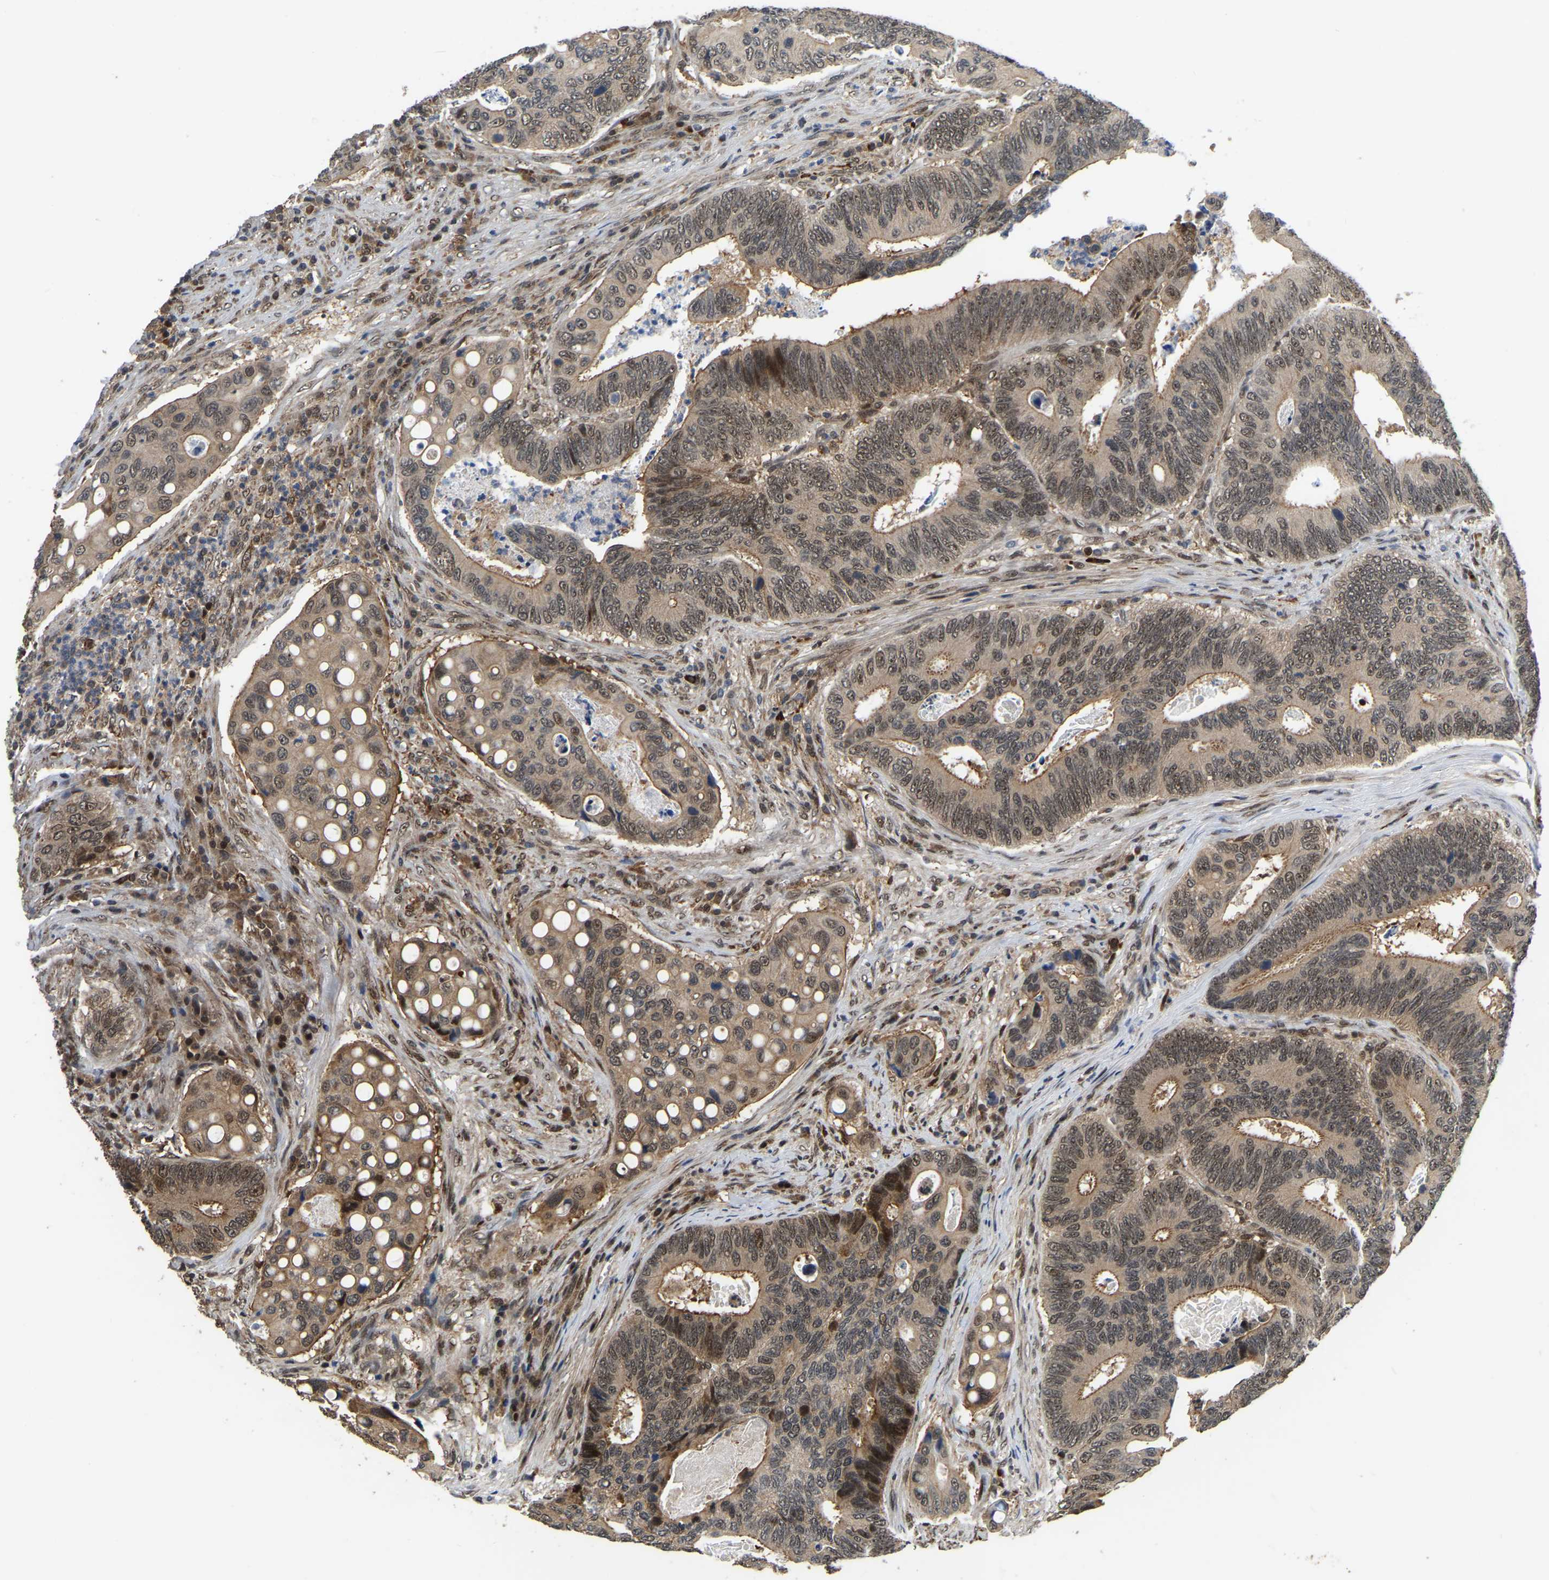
{"staining": {"intensity": "weak", "quantity": "25%-75%", "location": "cytoplasmic/membranous,nuclear"}, "tissue": "colorectal cancer", "cell_type": "Tumor cells", "image_type": "cancer", "snomed": [{"axis": "morphology", "description": "Inflammation, NOS"}, {"axis": "morphology", "description": "Adenocarcinoma, NOS"}, {"axis": "topography", "description": "Colon"}], "caption": "The photomicrograph exhibits staining of colorectal adenocarcinoma, revealing weak cytoplasmic/membranous and nuclear protein positivity (brown color) within tumor cells.", "gene": "CIAO1", "patient": {"sex": "male", "age": 72}}